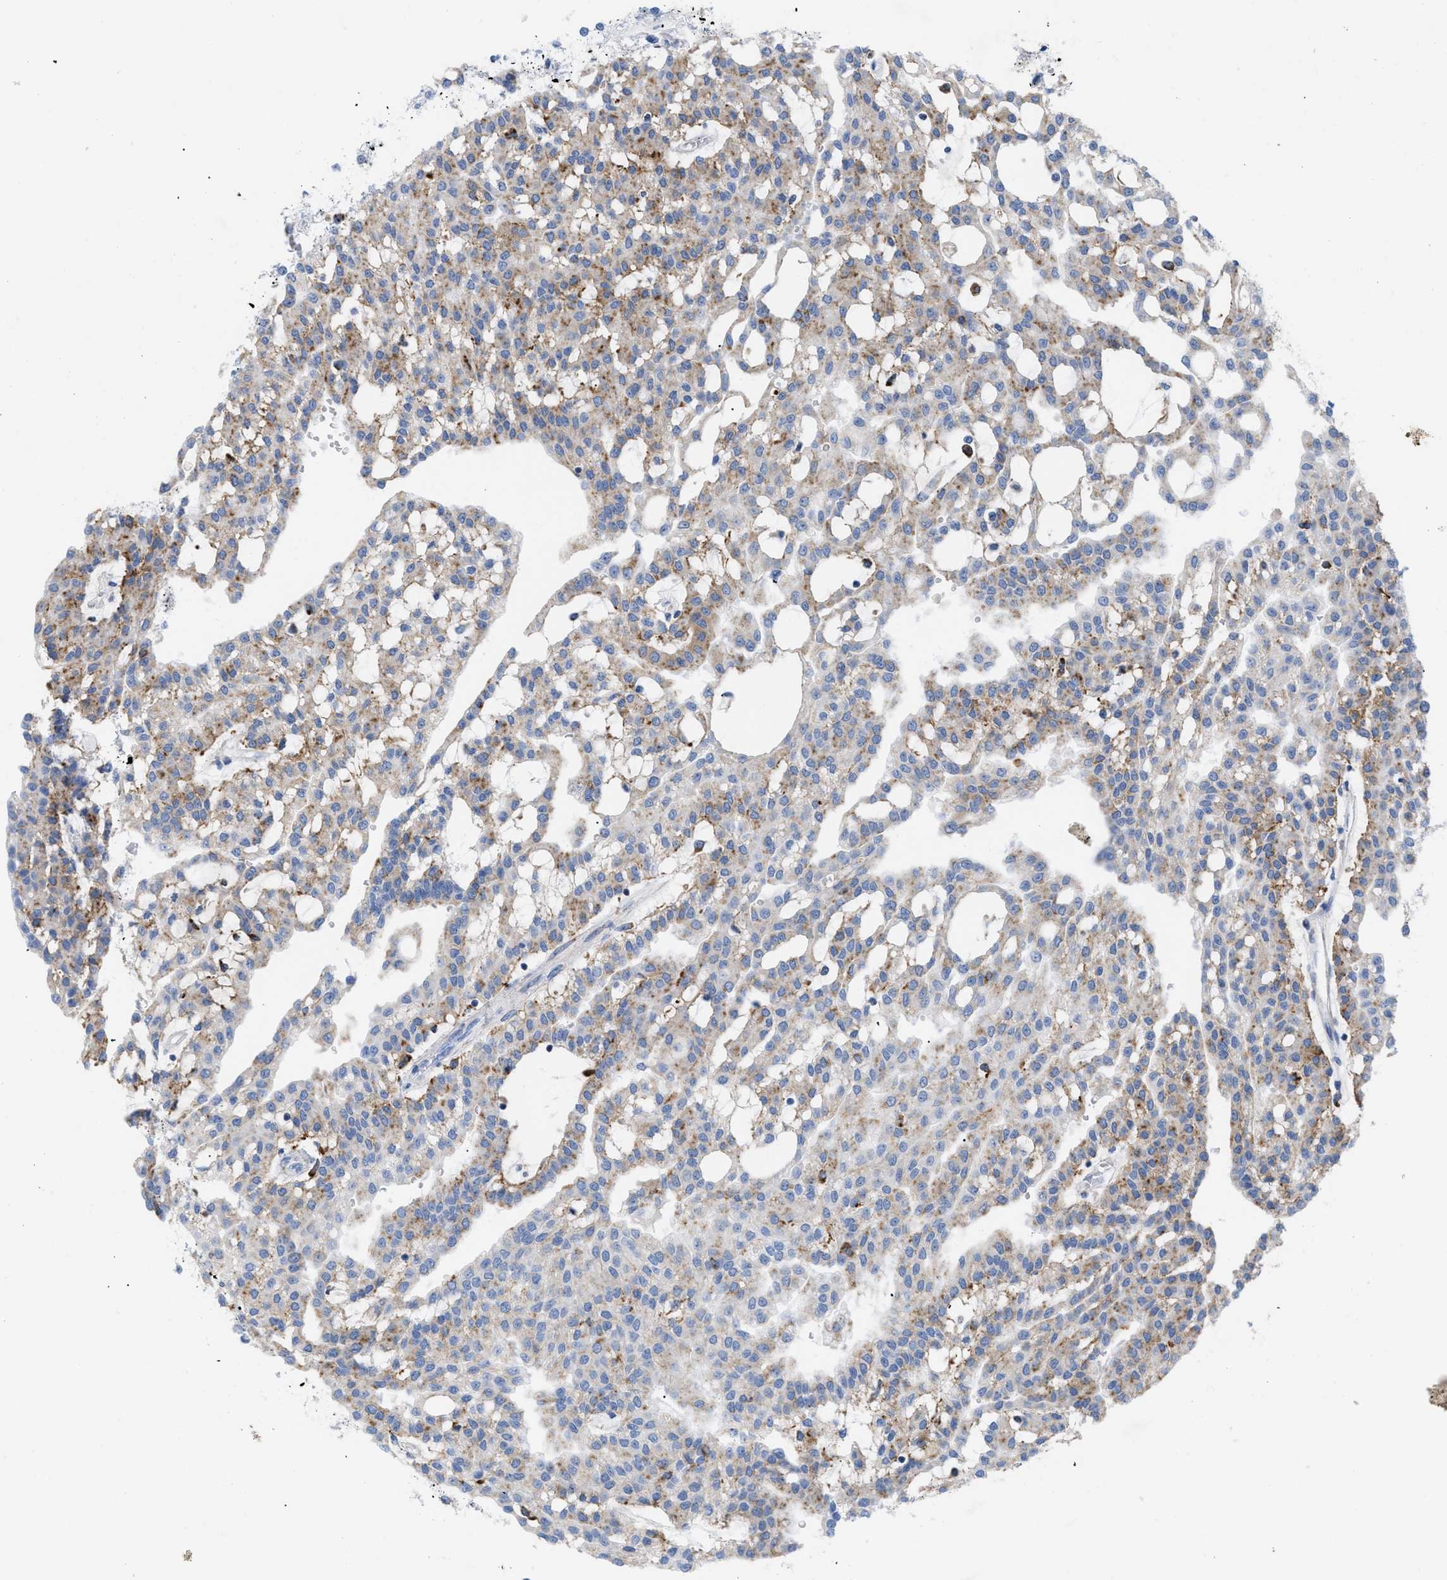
{"staining": {"intensity": "moderate", "quantity": "25%-75%", "location": "cytoplasmic/membranous"}, "tissue": "renal cancer", "cell_type": "Tumor cells", "image_type": "cancer", "snomed": [{"axis": "morphology", "description": "Adenocarcinoma, NOS"}, {"axis": "topography", "description": "Kidney"}], "caption": "Moderate cytoplasmic/membranous protein expression is present in approximately 25%-75% of tumor cells in renal adenocarcinoma.", "gene": "DRAM2", "patient": {"sex": "male", "age": 63}}